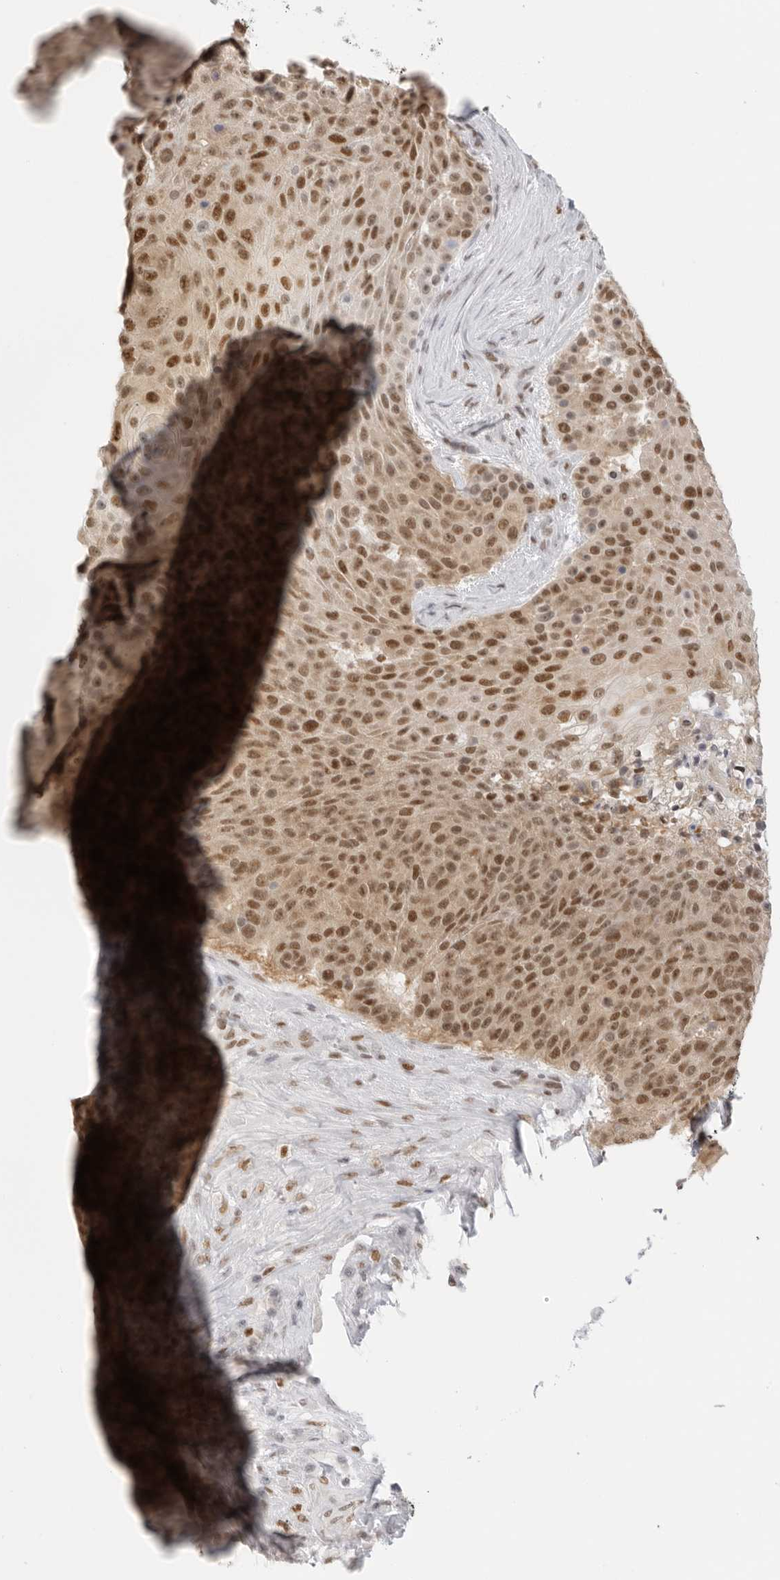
{"staining": {"intensity": "moderate", "quantity": ">75%", "location": "cytoplasmic/membranous,nuclear"}, "tissue": "urothelial cancer", "cell_type": "Tumor cells", "image_type": "cancer", "snomed": [{"axis": "morphology", "description": "Urothelial carcinoma, High grade"}, {"axis": "topography", "description": "Urinary bladder"}], "caption": "Protein staining shows moderate cytoplasmic/membranous and nuclear staining in approximately >75% of tumor cells in urothelial cancer. The protein is stained brown, and the nuclei are stained in blue (DAB (3,3'-diaminobenzidine) IHC with brightfield microscopy, high magnification).", "gene": "RPA2", "patient": {"sex": "female", "age": 63}}